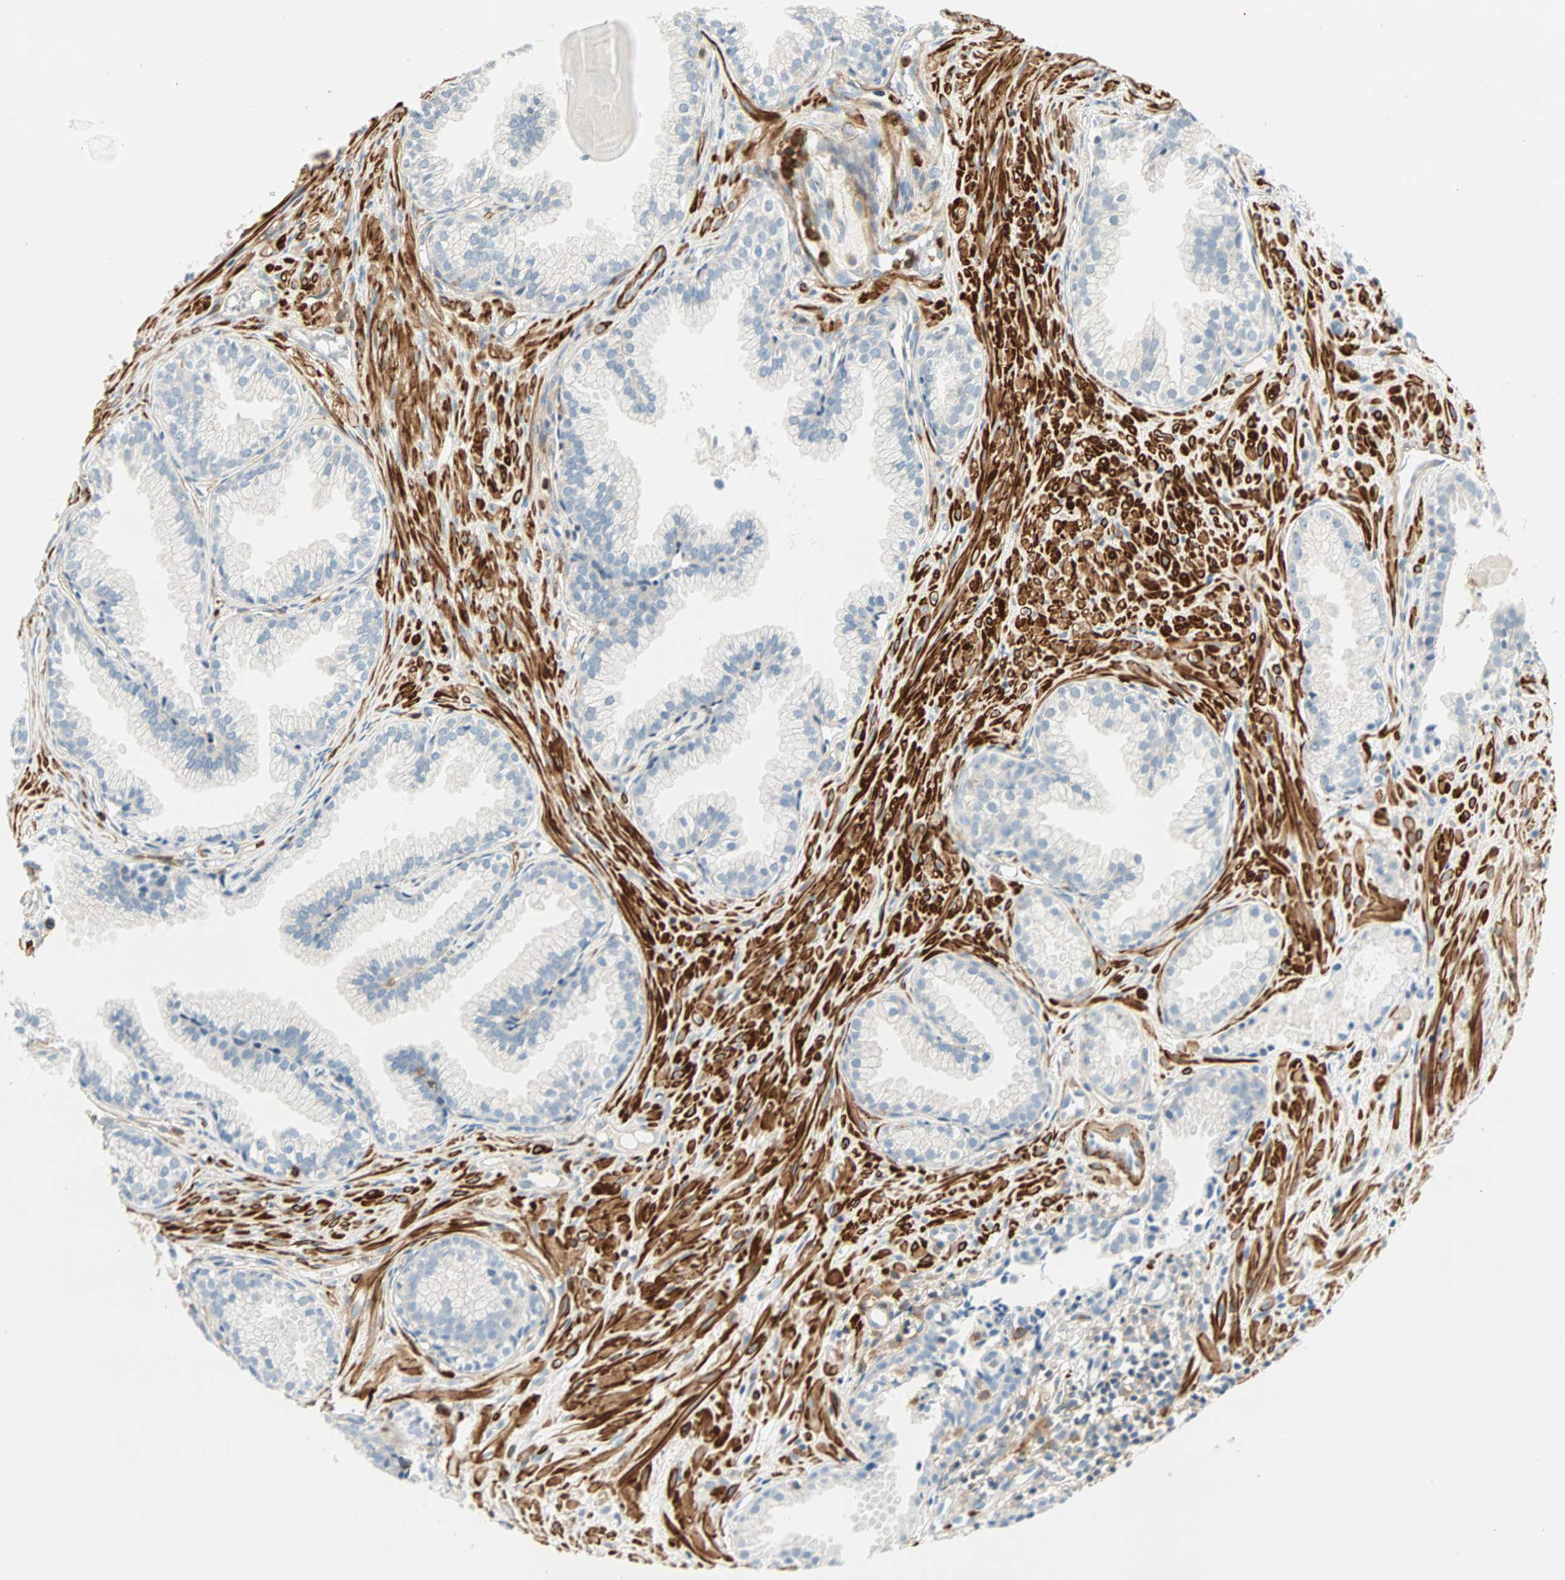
{"staining": {"intensity": "negative", "quantity": "none", "location": "none"}, "tissue": "prostate cancer", "cell_type": "Tumor cells", "image_type": "cancer", "snomed": [{"axis": "morphology", "description": "Adenocarcinoma, Low grade"}, {"axis": "topography", "description": "Prostate"}], "caption": "Immunohistochemistry image of prostate low-grade adenocarcinoma stained for a protein (brown), which displays no expression in tumor cells. (Immunohistochemistry (ihc), brightfield microscopy, high magnification).", "gene": "FMNL1", "patient": {"sex": "male", "age": 72}}